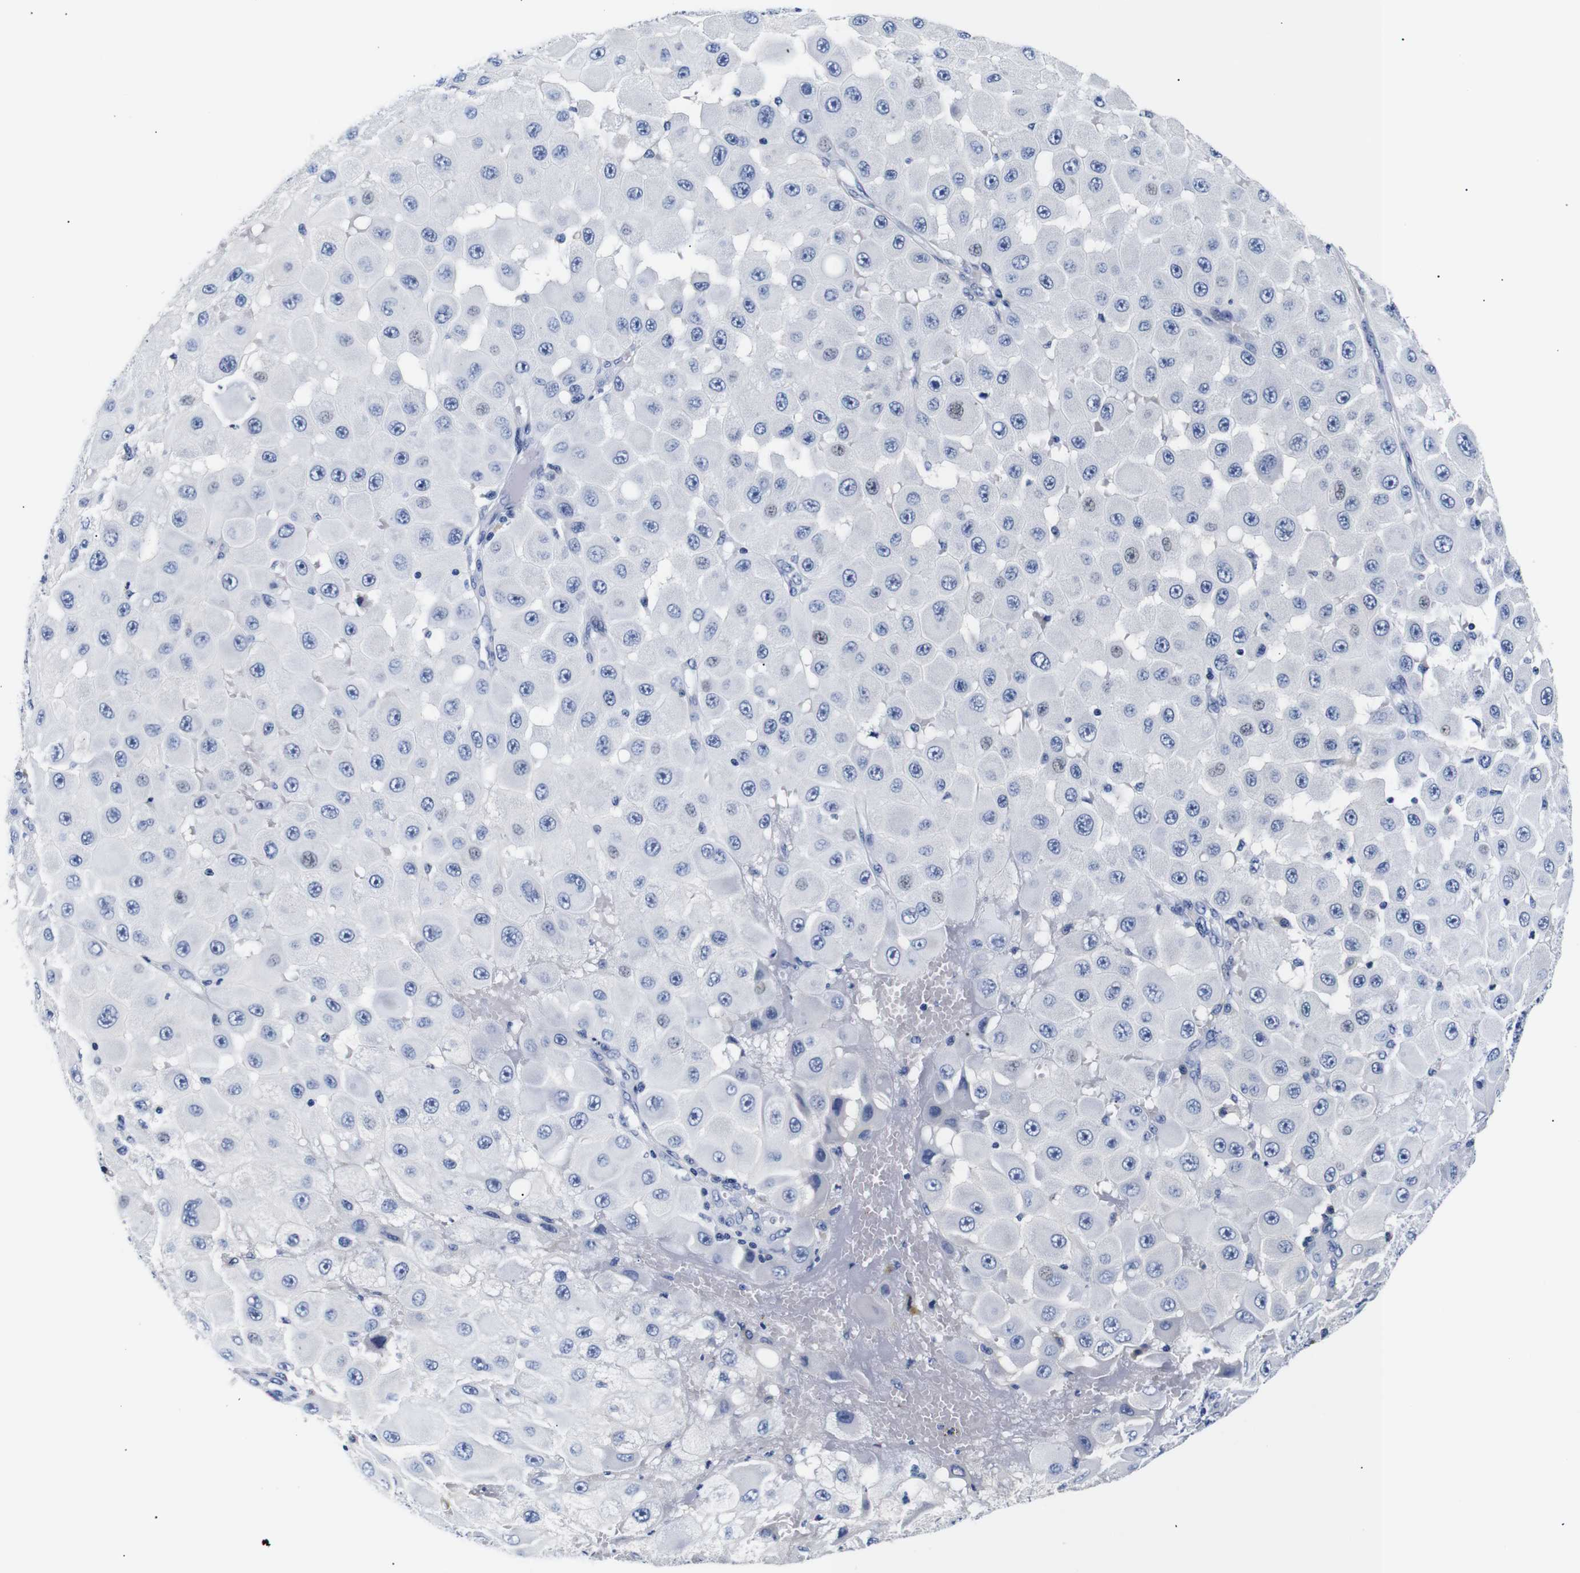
{"staining": {"intensity": "negative", "quantity": "none", "location": "none"}, "tissue": "melanoma", "cell_type": "Tumor cells", "image_type": "cancer", "snomed": [{"axis": "morphology", "description": "Malignant melanoma, NOS"}, {"axis": "topography", "description": "Skin"}], "caption": "Protein analysis of malignant melanoma reveals no significant expression in tumor cells. (Immunohistochemistry (ihc), brightfield microscopy, high magnification).", "gene": "GAP43", "patient": {"sex": "female", "age": 81}}